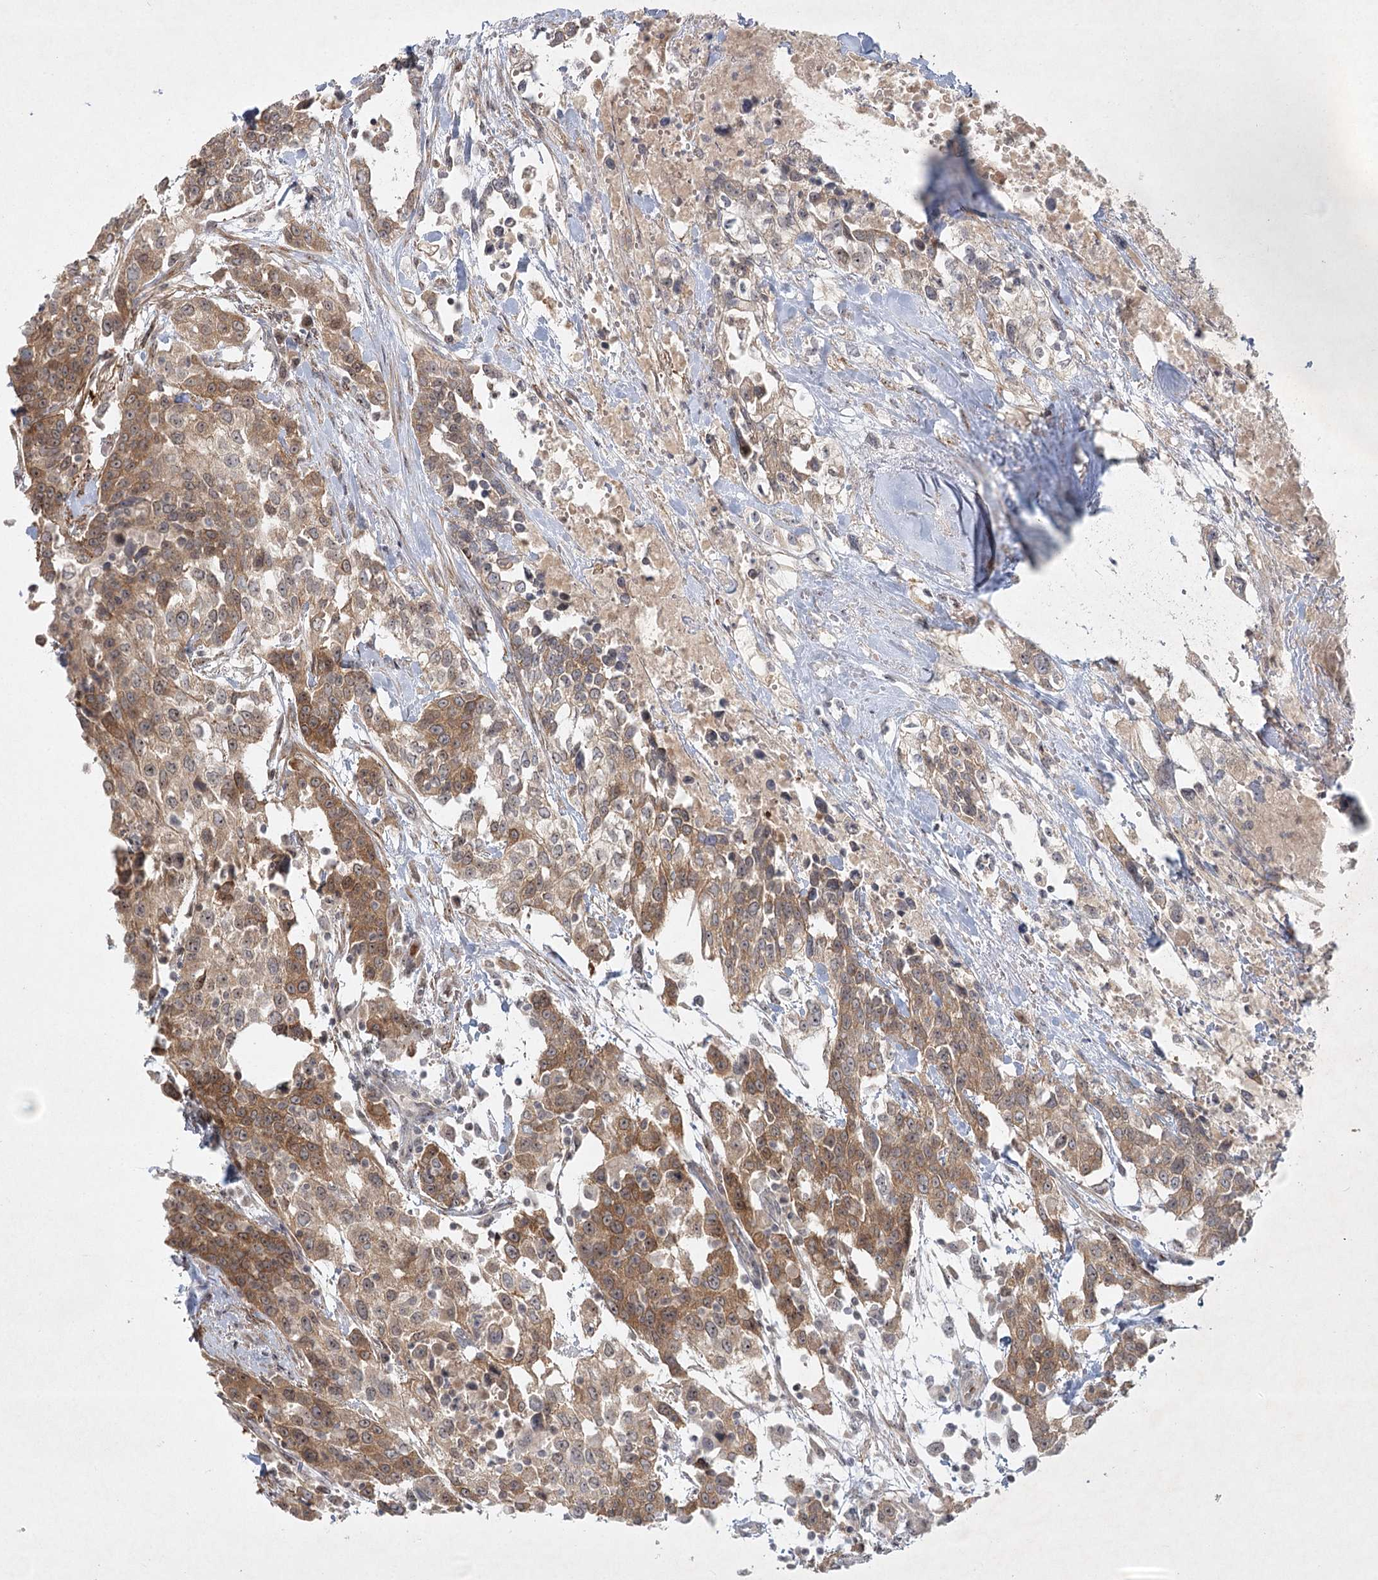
{"staining": {"intensity": "moderate", "quantity": ">75%", "location": "cytoplasmic/membranous"}, "tissue": "urothelial cancer", "cell_type": "Tumor cells", "image_type": "cancer", "snomed": [{"axis": "morphology", "description": "Urothelial carcinoma, High grade"}, {"axis": "topography", "description": "Urinary bladder"}], "caption": "DAB immunohistochemical staining of urothelial cancer reveals moderate cytoplasmic/membranous protein expression in approximately >75% of tumor cells.", "gene": "SH2D3A", "patient": {"sex": "female", "age": 80}}